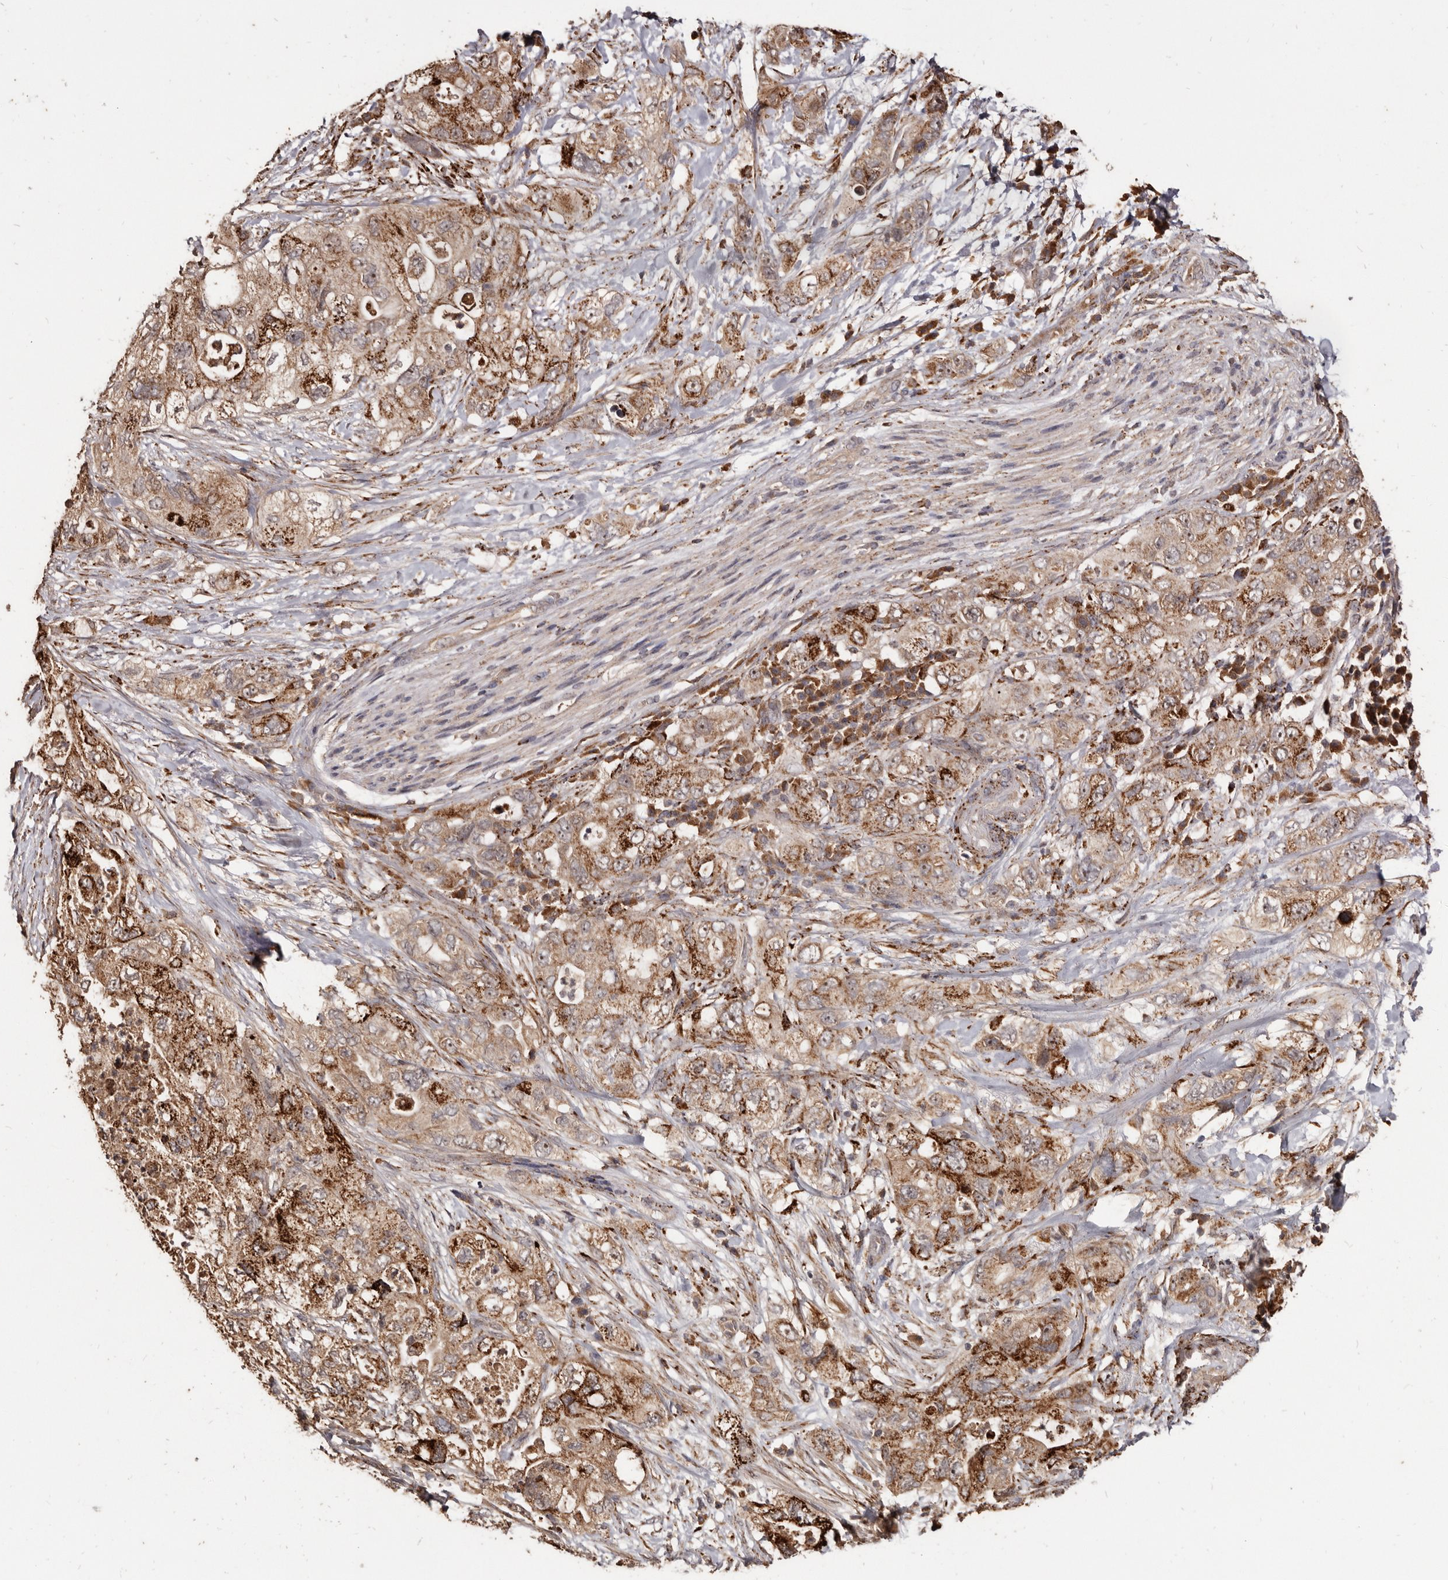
{"staining": {"intensity": "moderate", "quantity": ">75%", "location": "cytoplasmic/membranous"}, "tissue": "pancreatic cancer", "cell_type": "Tumor cells", "image_type": "cancer", "snomed": [{"axis": "morphology", "description": "Adenocarcinoma, NOS"}, {"axis": "topography", "description": "Pancreas"}], "caption": "Pancreatic cancer tissue demonstrates moderate cytoplasmic/membranous staining in about >75% of tumor cells", "gene": "AKAP7", "patient": {"sex": "female", "age": 73}}